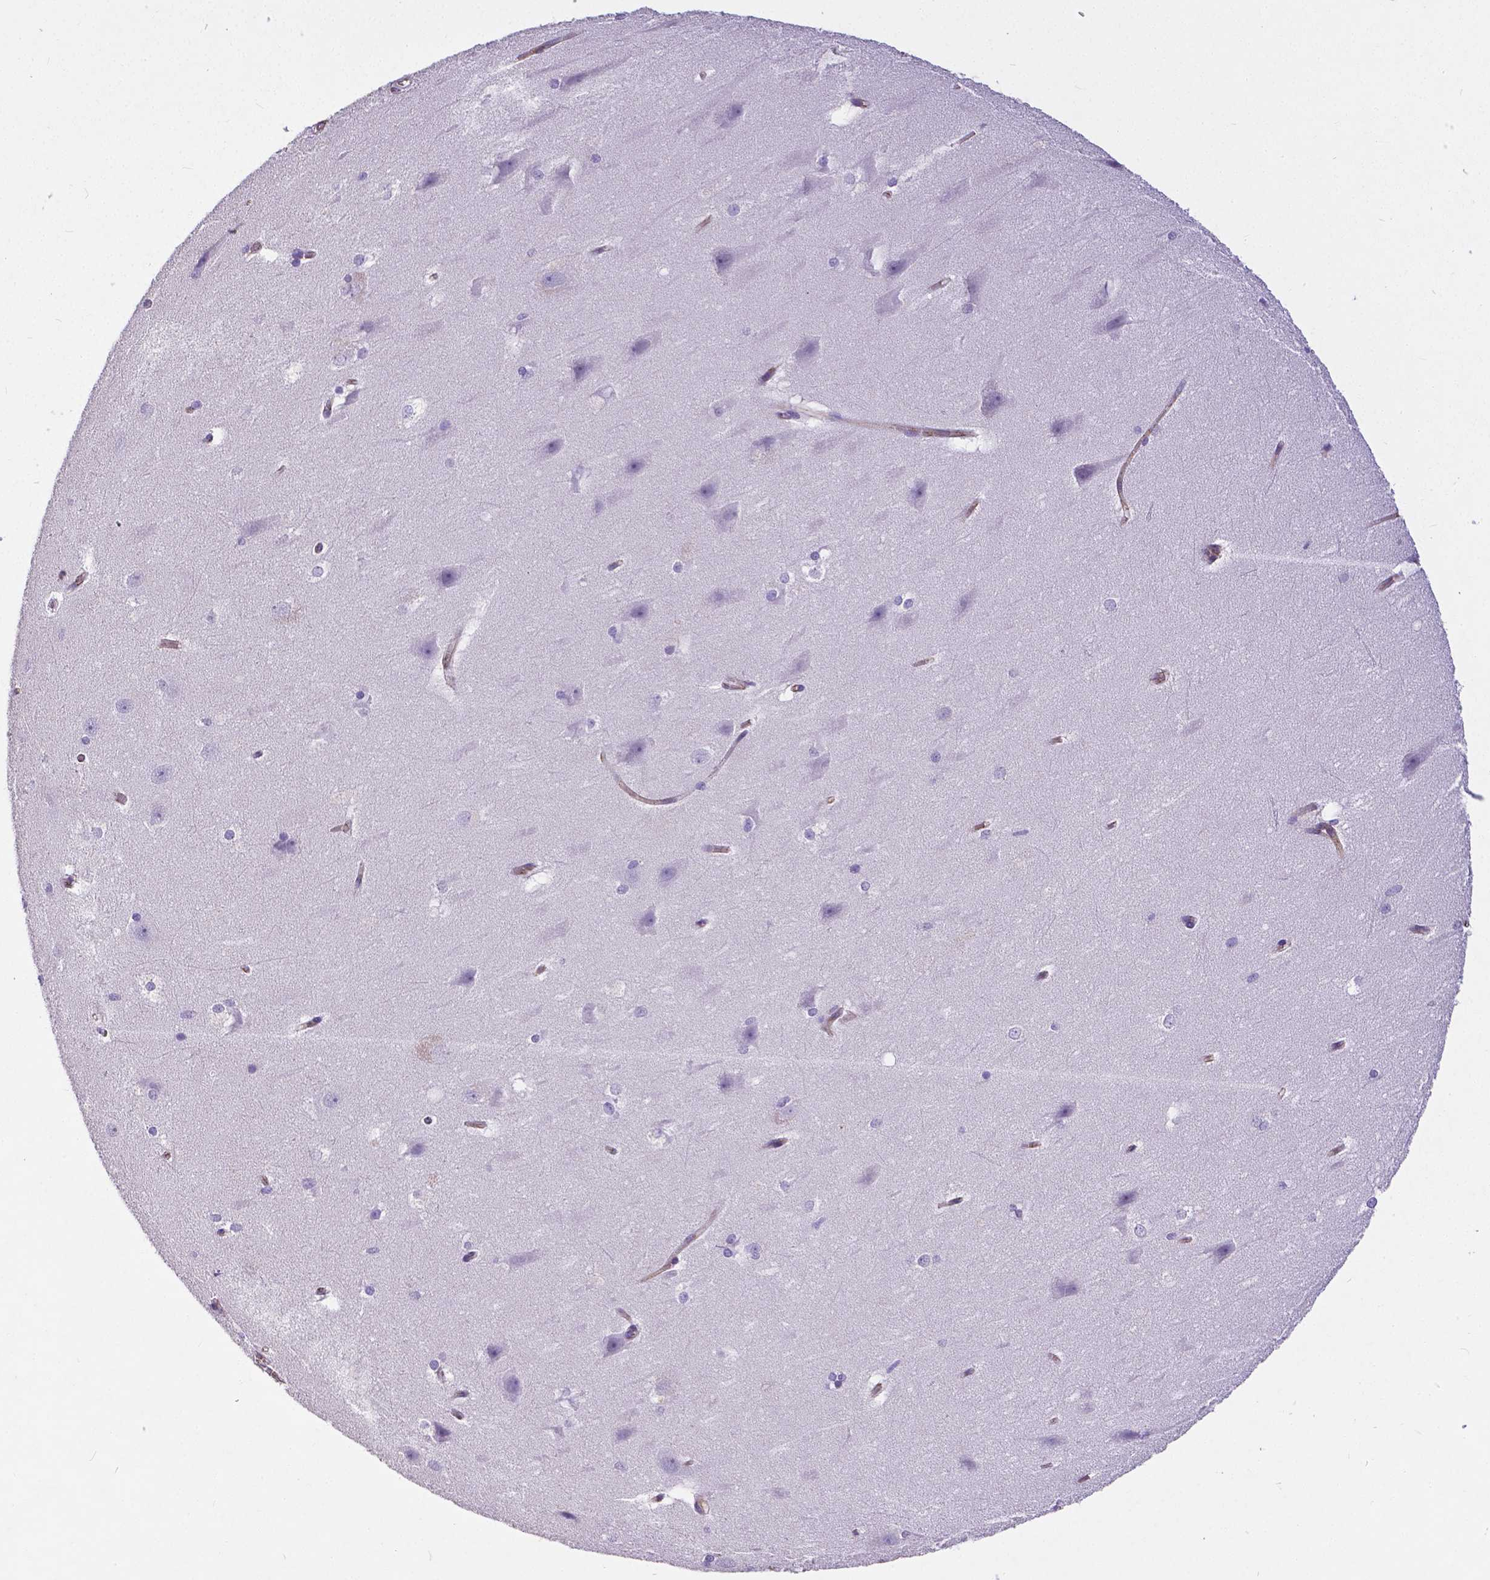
{"staining": {"intensity": "negative", "quantity": "none", "location": "none"}, "tissue": "hippocampus", "cell_type": "Glial cells", "image_type": "normal", "snomed": [{"axis": "morphology", "description": "Normal tissue, NOS"}, {"axis": "topography", "description": "Cerebral cortex"}, {"axis": "topography", "description": "Hippocampus"}], "caption": "DAB (3,3'-diaminobenzidine) immunohistochemical staining of unremarkable hippocampus shows no significant staining in glial cells.", "gene": "OCLN", "patient": {"sex": "female", "age": 19}}